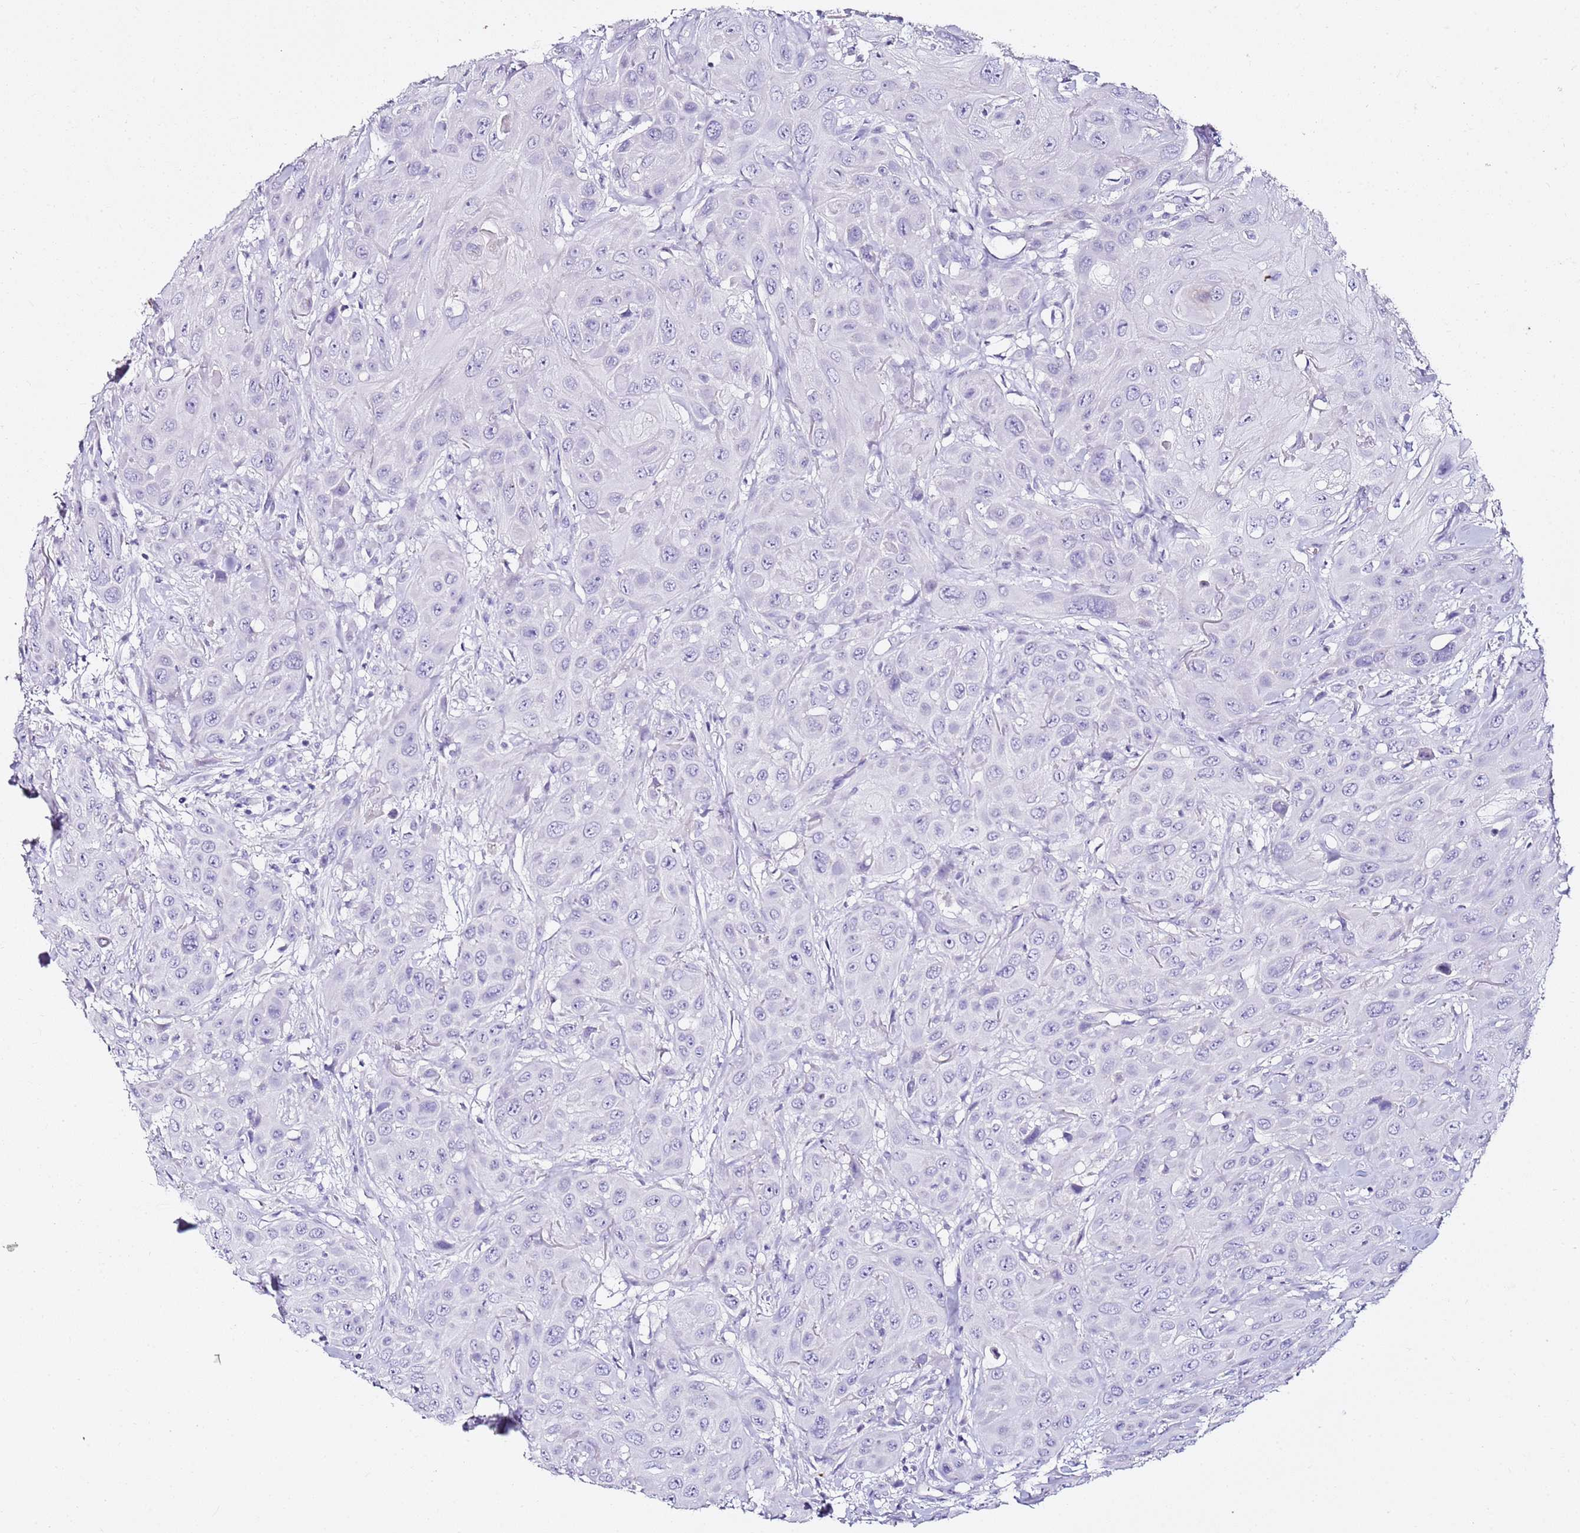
{"staining": {"intensity": "negative", "quantity": "none", "location": "none"}, "tissue": "head and neck cancer", "cell_type": "Tumor cells", "image_type": "cancer", "snomed": [{"axis": "morphology", "description": "Squamous cell carcinoma, NOS"}, {"axis": "topography", "description": "Head-Neck"}], "caption": "An immunohistochemistry photomicrograph of head and neck cancer (squamous cell carcinoma) is shown. There is no staining in tumor cells of head and neck cancer (squamous cell carcinoma).", "gene": "MYBPC3", "patient": {"sex": "male", "age": 81}}